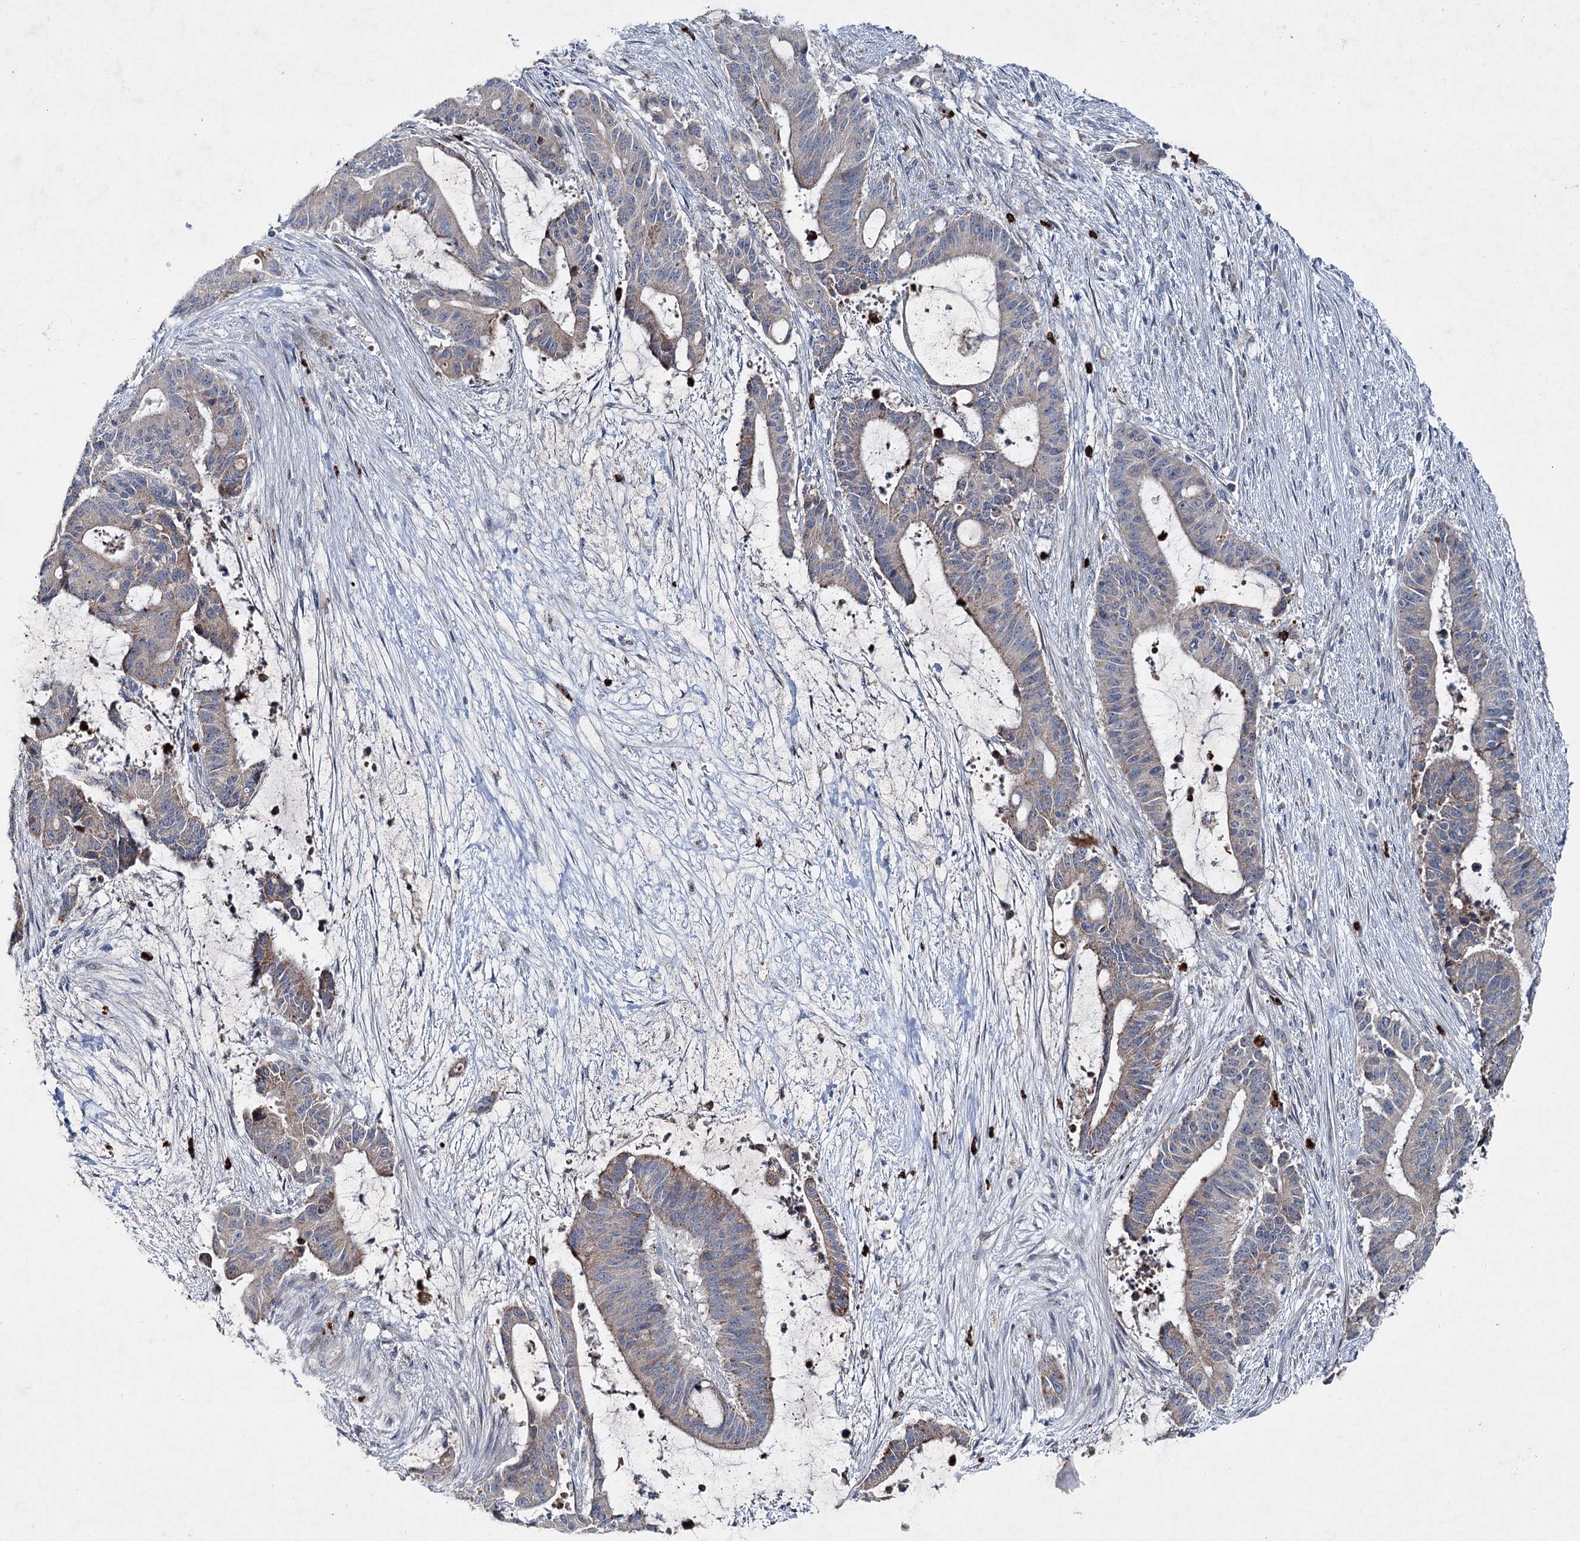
{"staining": {"intensity": "weak", "quantity": "<25%", "location": "cytoplasmic/membranous"}, "tissue": "liver cancer", "cell_type": "Tumor cells", "image_type": "cancer", "snomed": [{"axis": "morphology", "description": "Normal tissue, NOS"}, {"axis": "morphology", "description": "Cholangiocarcinoma"}, {"axis": "topography", "description": "Liver"}, {"axis": "topography", "description": "Peripheral nerve tissue"}], "caption": "Immunohistochemistry (IHC) of liver cancer (cholangiocarcinoma) displays no staining in tumor cells.", "gene": "PLA2G12A", "patient": {"sex": "female", "age": 73}}